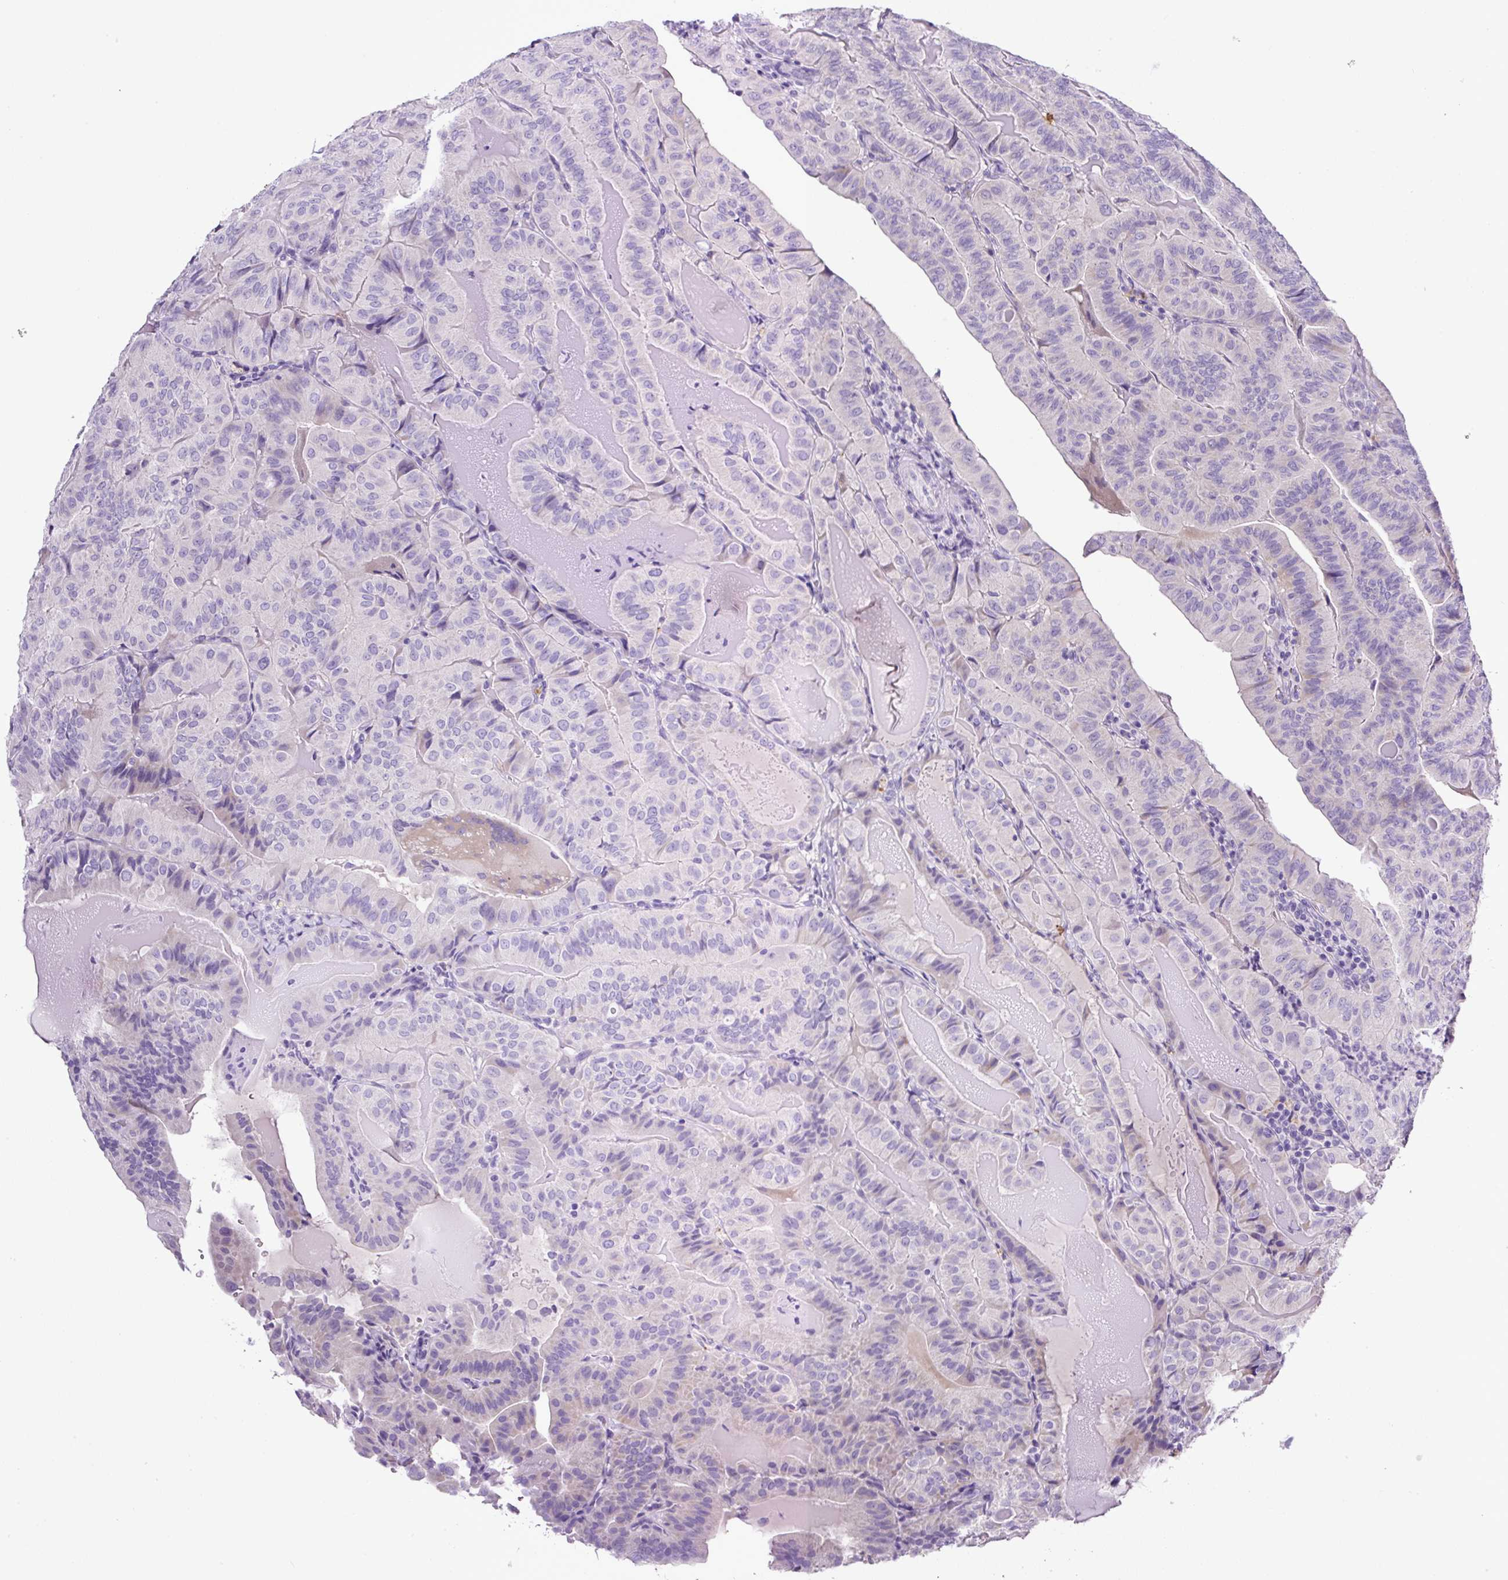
{"staining": {"intensity": "negative", "quantity": "none", "location": "none"}, "tissue": "thyroid cancer", "cell_type": "Tumor cells", "image_type": "cancer", "snomed": [{"axis": "morphology", "description": "Papillary adenocarcinoma, NOS"}, {"axis": "topography", "description": "Thyroid gland"}], "caption": "Immunohistochemistry (IHC) of human papillary adenocarcinoma (thyroid) exhibits no staining in tumor cells.", "gene": "SP8", "patient": {"sex": "female", "age": 68}}